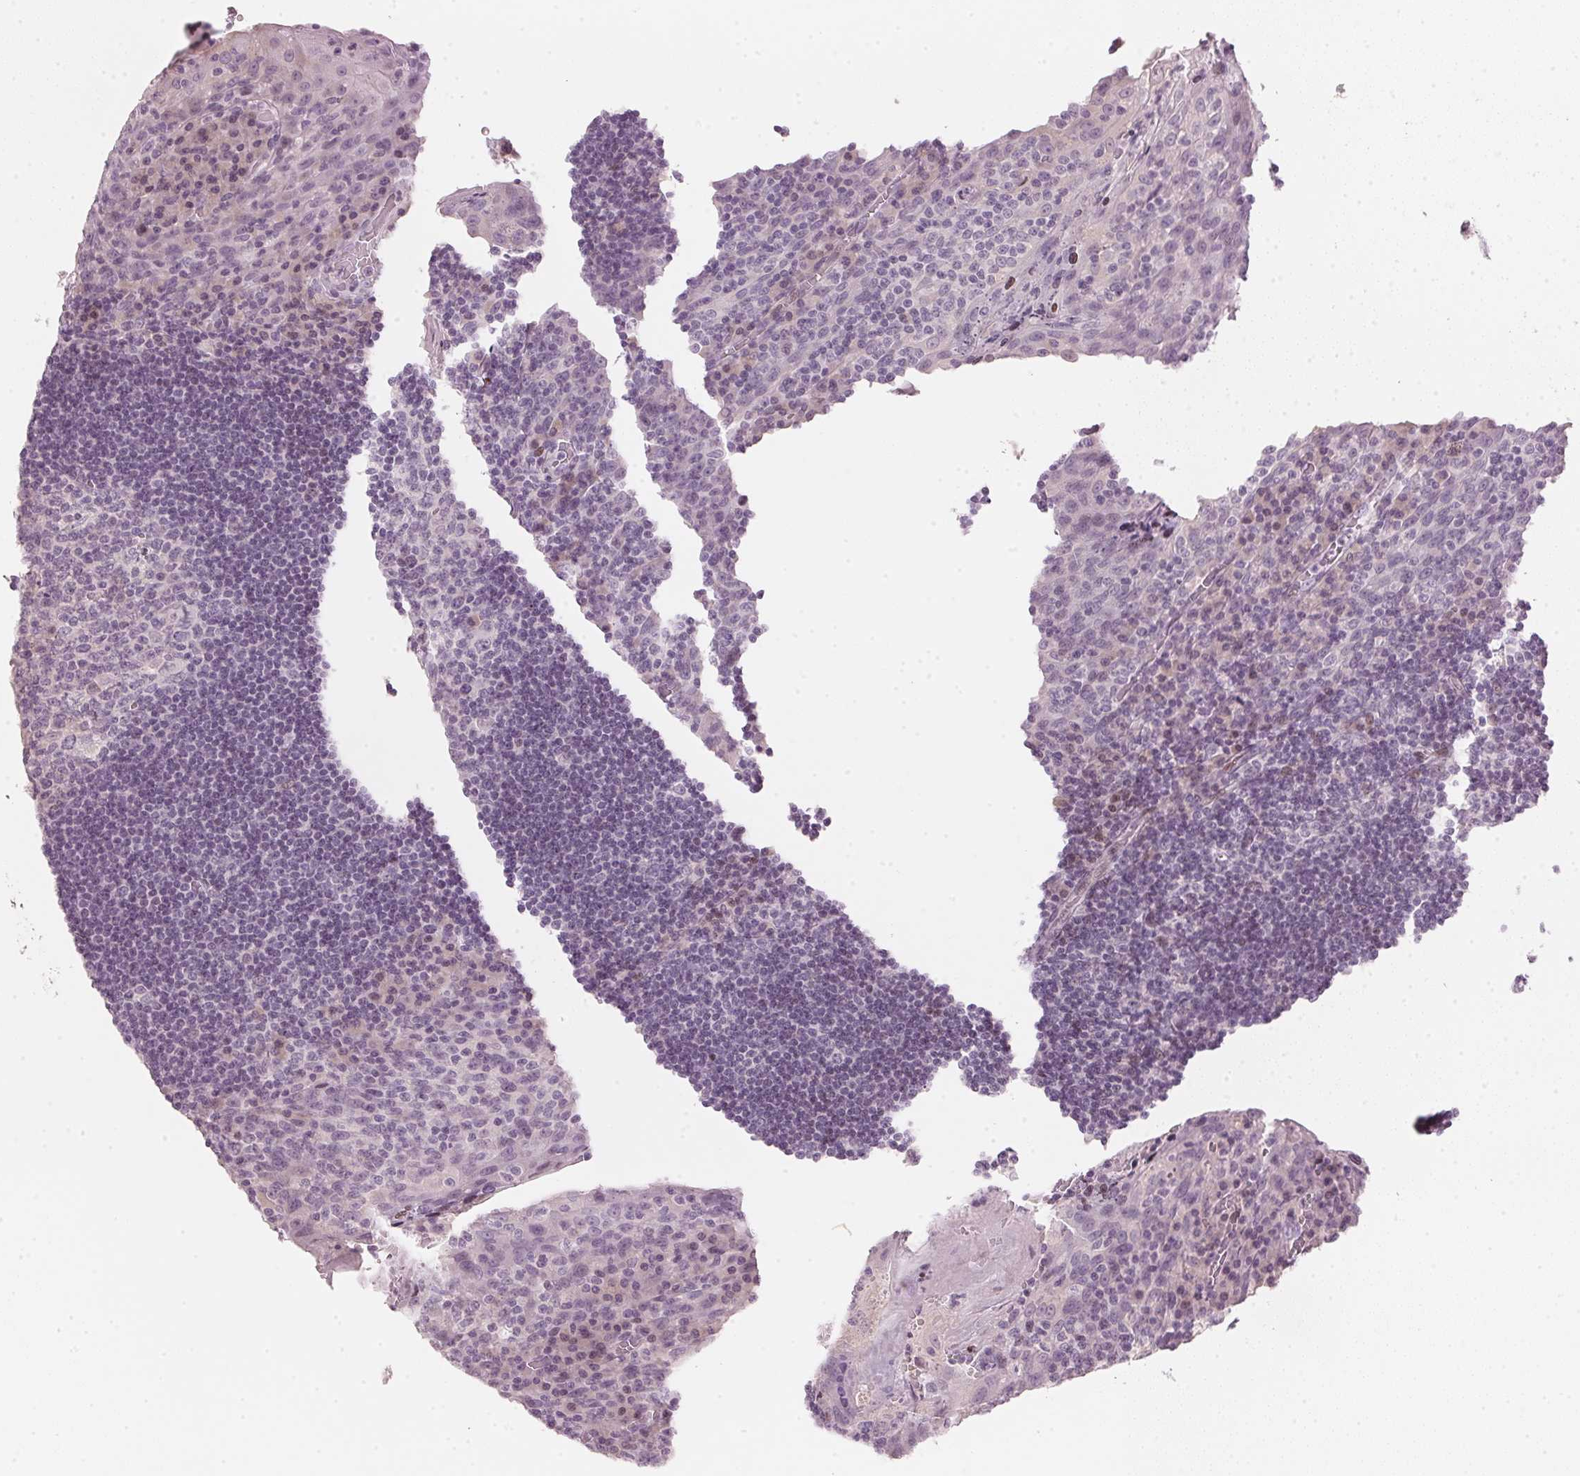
{"staining": {"intensity": "negative", "quantity": "none", "location": "none"}, "tissue": "tonsil", "cell_type": "Germinal center cells", "image_type": "normal", "snomed": [{"axis": "morphology", "description": "Normal tissue, NOS"}, {"axis": "topography", "description": "Tonsil"}], "caption": "Immunohistochemistry (IHC) image of unremarkable tonsil stained for a protein (brown), which displays no positivity in germinal center cells.", "gene": "SFRP4", "patient": {"sex": "male", "age": 17}}